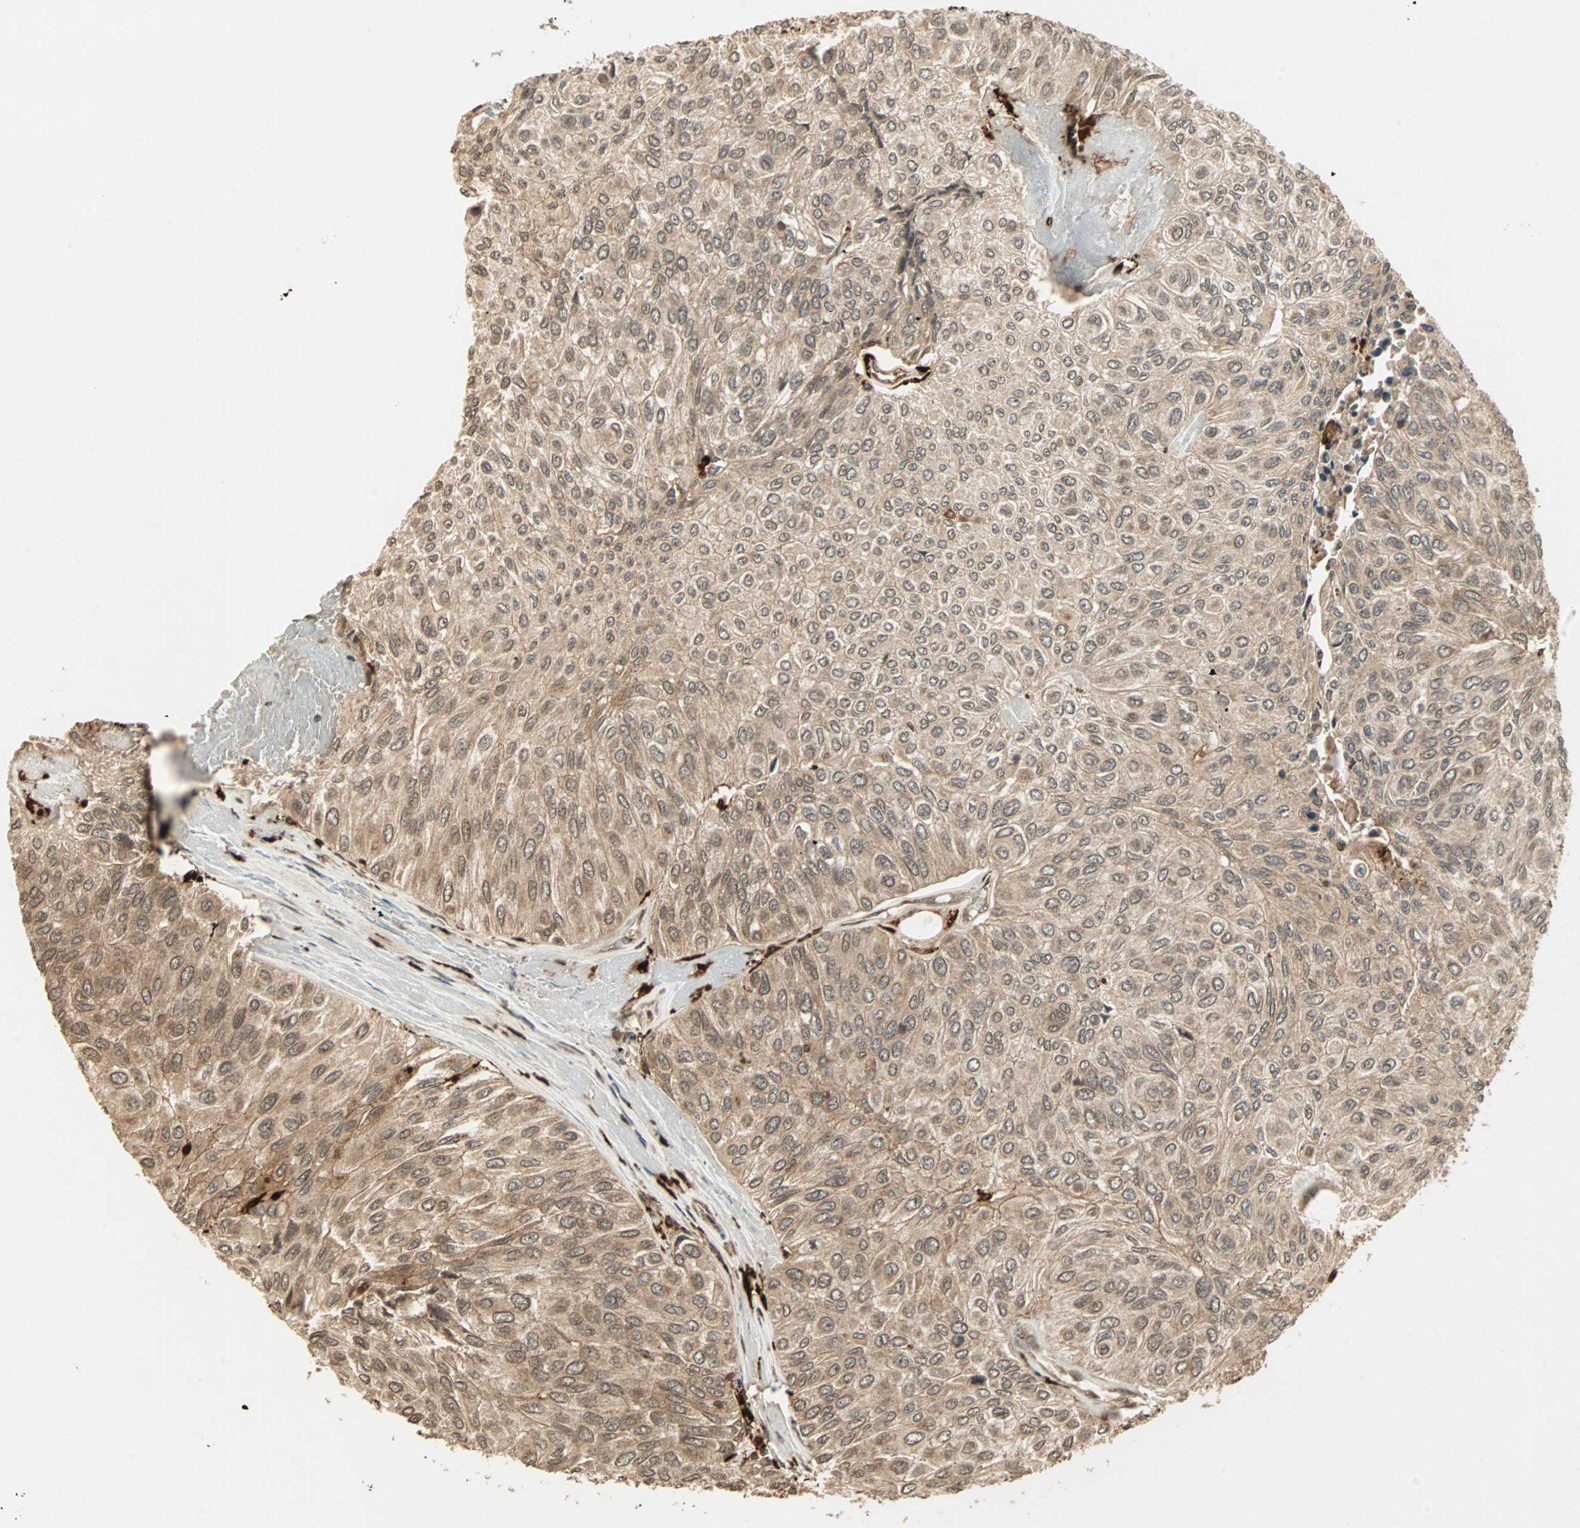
{"staining": {"intensity": "moderate", "quantity": ">75%", "location": "cytoplasmic/membranous"}, "tissue": "urothelial cancer", "cell_type": "Tumor cells", "image_type": "cancer", "snomed": [{"axis": "morphology", "description": "Urothelial carcinoma, High grade"}, {"axis": "topography", "description": "Urinary bladder"}], "caption": "High-power microscopy captured an IHC photomicrograph of high-grade urothelial carcinoma, revealing moderate cytoplasmic/membranous staining in about >75% of tumor cells. (DAB = brown stain, brightfield microscopy at high magnification).", "gene": "RFFL", "patient": {"sex": "male", "age": 66}}